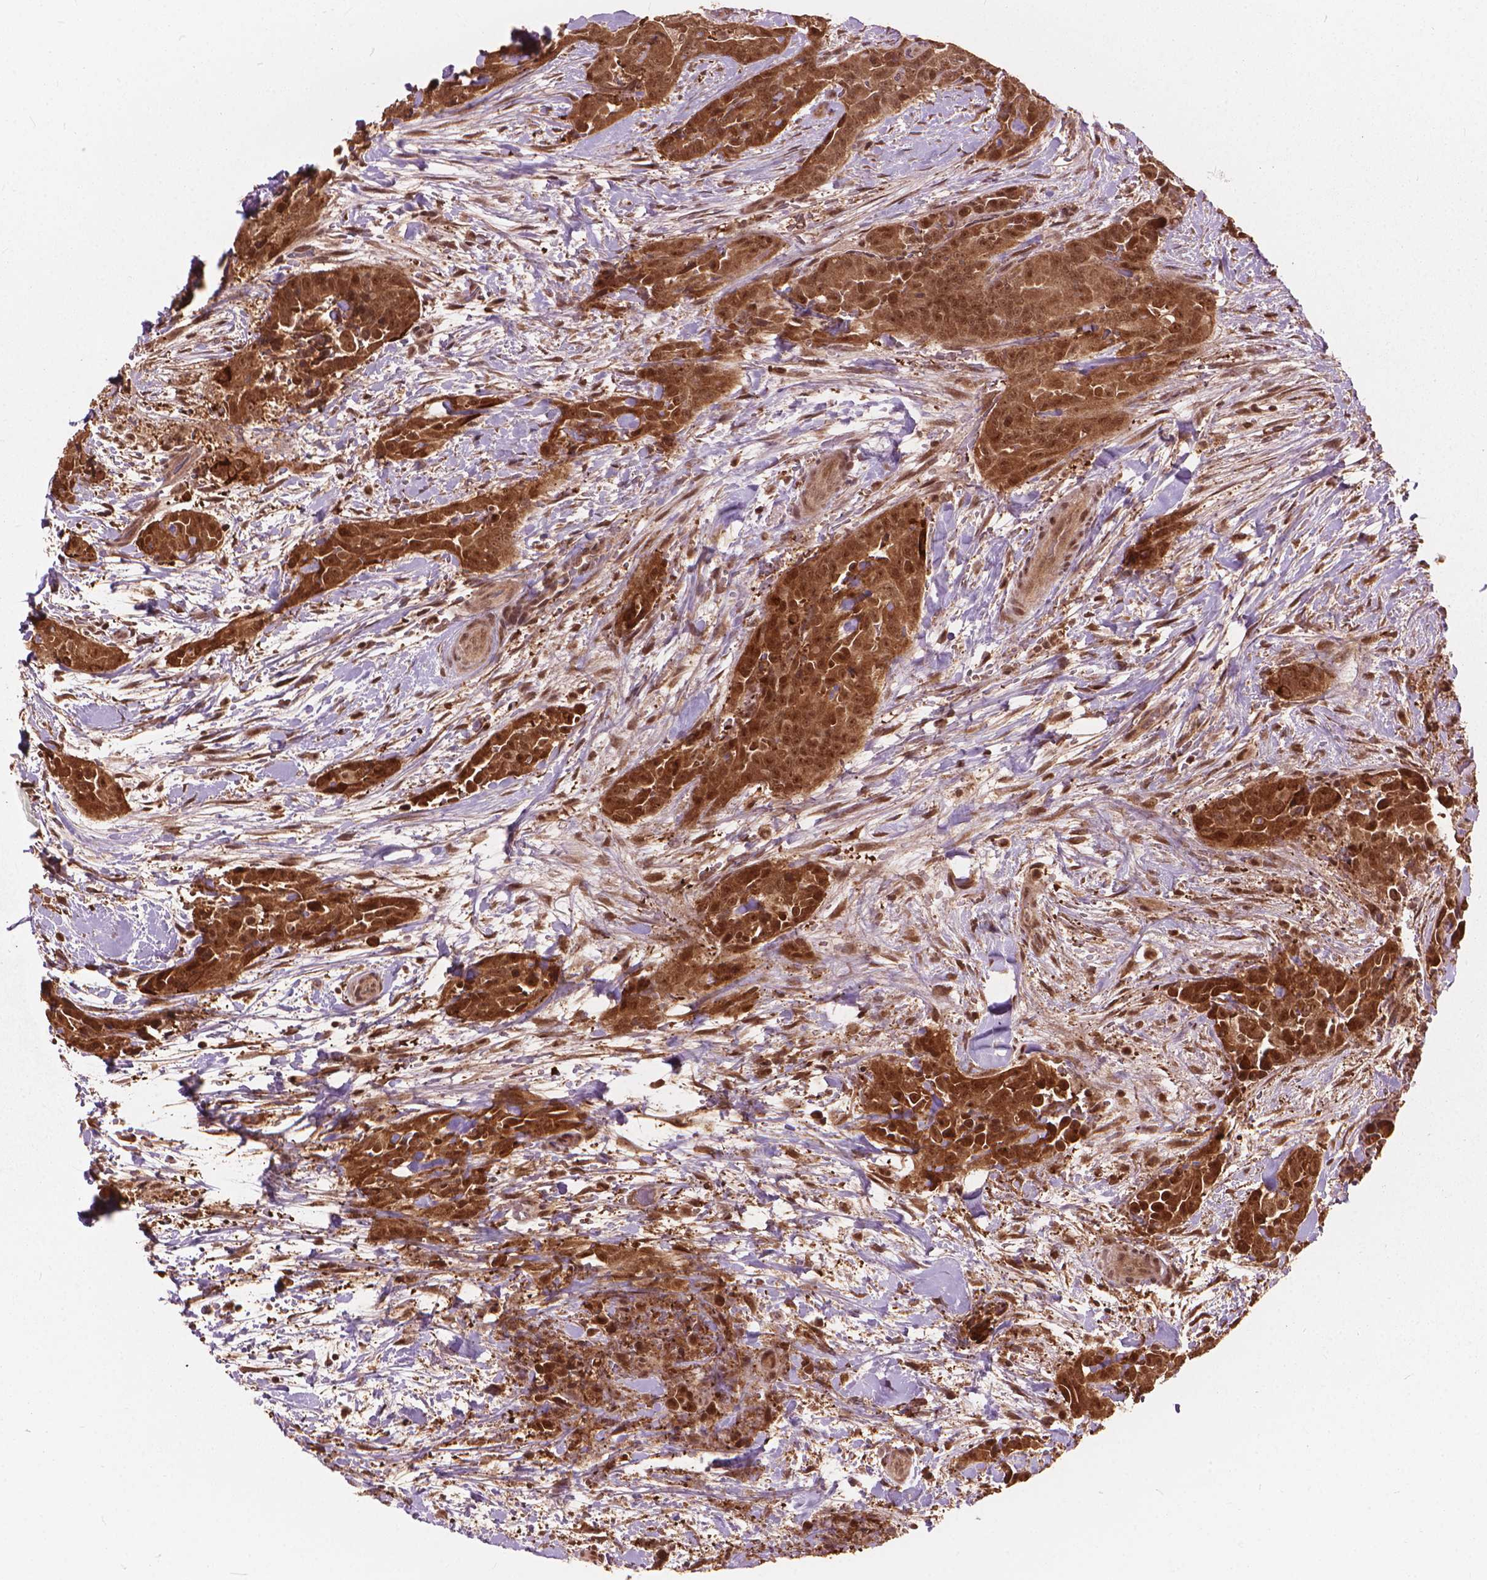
{"staining": {"intensity": "strong", "quantity": ">75%", "location": "cytoplasmic/membranous,nuclear"}, "tissue": "thyroid cancer", "cell_type": "Tumor cells", "image_type": "cancer", "snomed": [{"axis": "morphology", "description": "Papillary adenocarcinoma, NOS"}, {"axis": "topography", "description": "Thyroid gland"}], "caption": "Strong cytoplasmic/membranous and nuclear expression for a protein is appreciated in approximately >75% of tumor cells of thyroid papillary adenocarcinoma using immunohistochemistry (IHC).", "gene": "SSU72", "patient": {"sex": "male", "age": 61}}